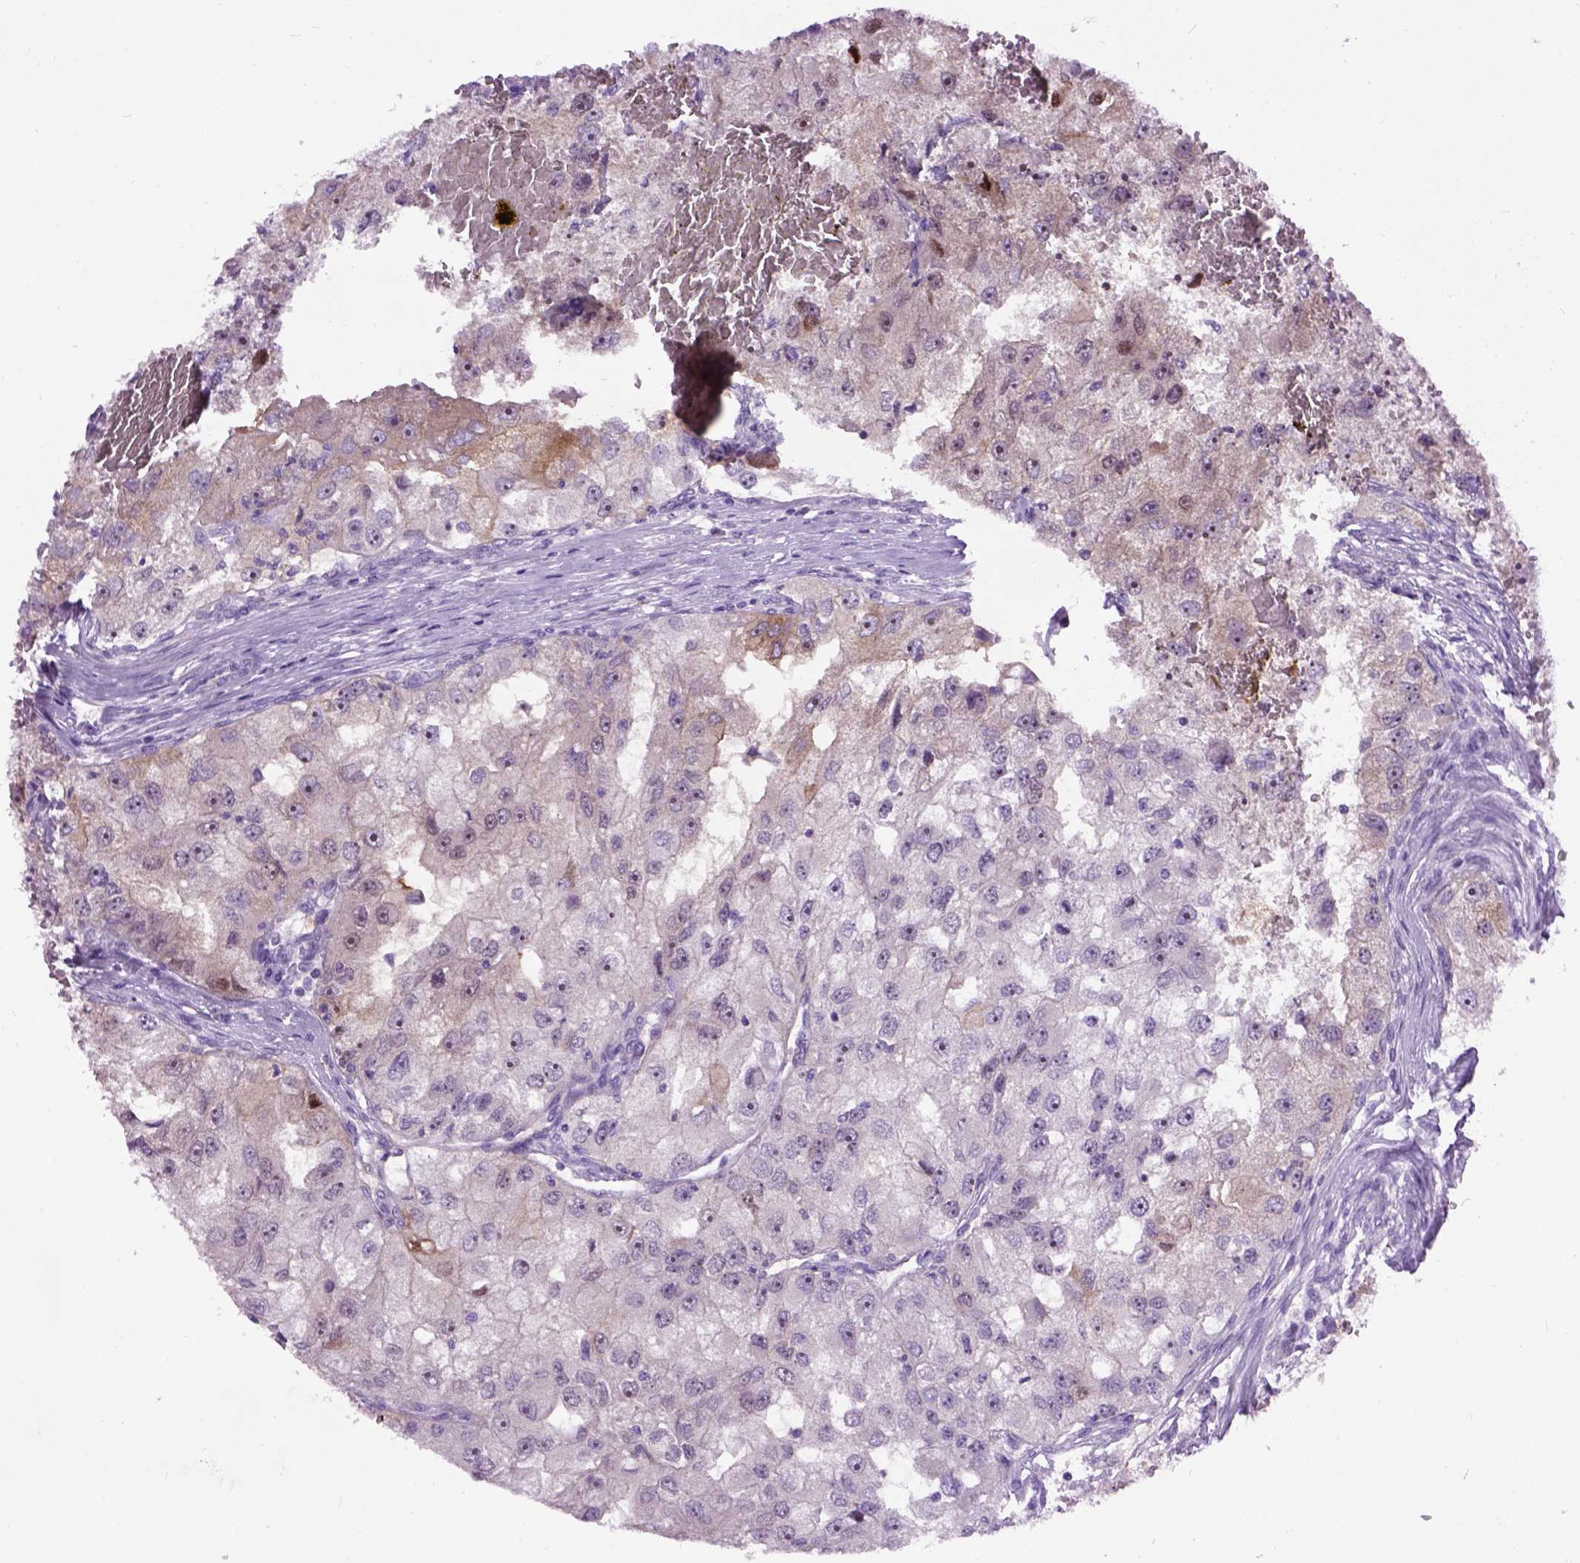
{"staining": {"intensity": "weak", "quantity": "25%-75%", "location": "cytoplasmic/membranous"}, "tissue": "renal cancer", "cell_type": "Tumor cells", "image_type": "cancer", "snomed": [{"axis": "morphology", "description": "Adenocarcinoma, NOS"}, {"axis": "topography", "description": "Kidney"}], "caption": "Immunohistochemistry (DAB (3,3'-diaminobenzidine)) staining of renal adenocarcinoma demonstrates weak cytoplasmic/membranous protein positivity in about 25%-75% of tumor cells. The staining is performed using DAB (3,3'-diaminobenzidine) brown chromogen to label protein expression. The nuclei are counter-stained blue using hematoxylin.", "gene": "MAPT", "patient": {"sex": "male", "age": 63}}